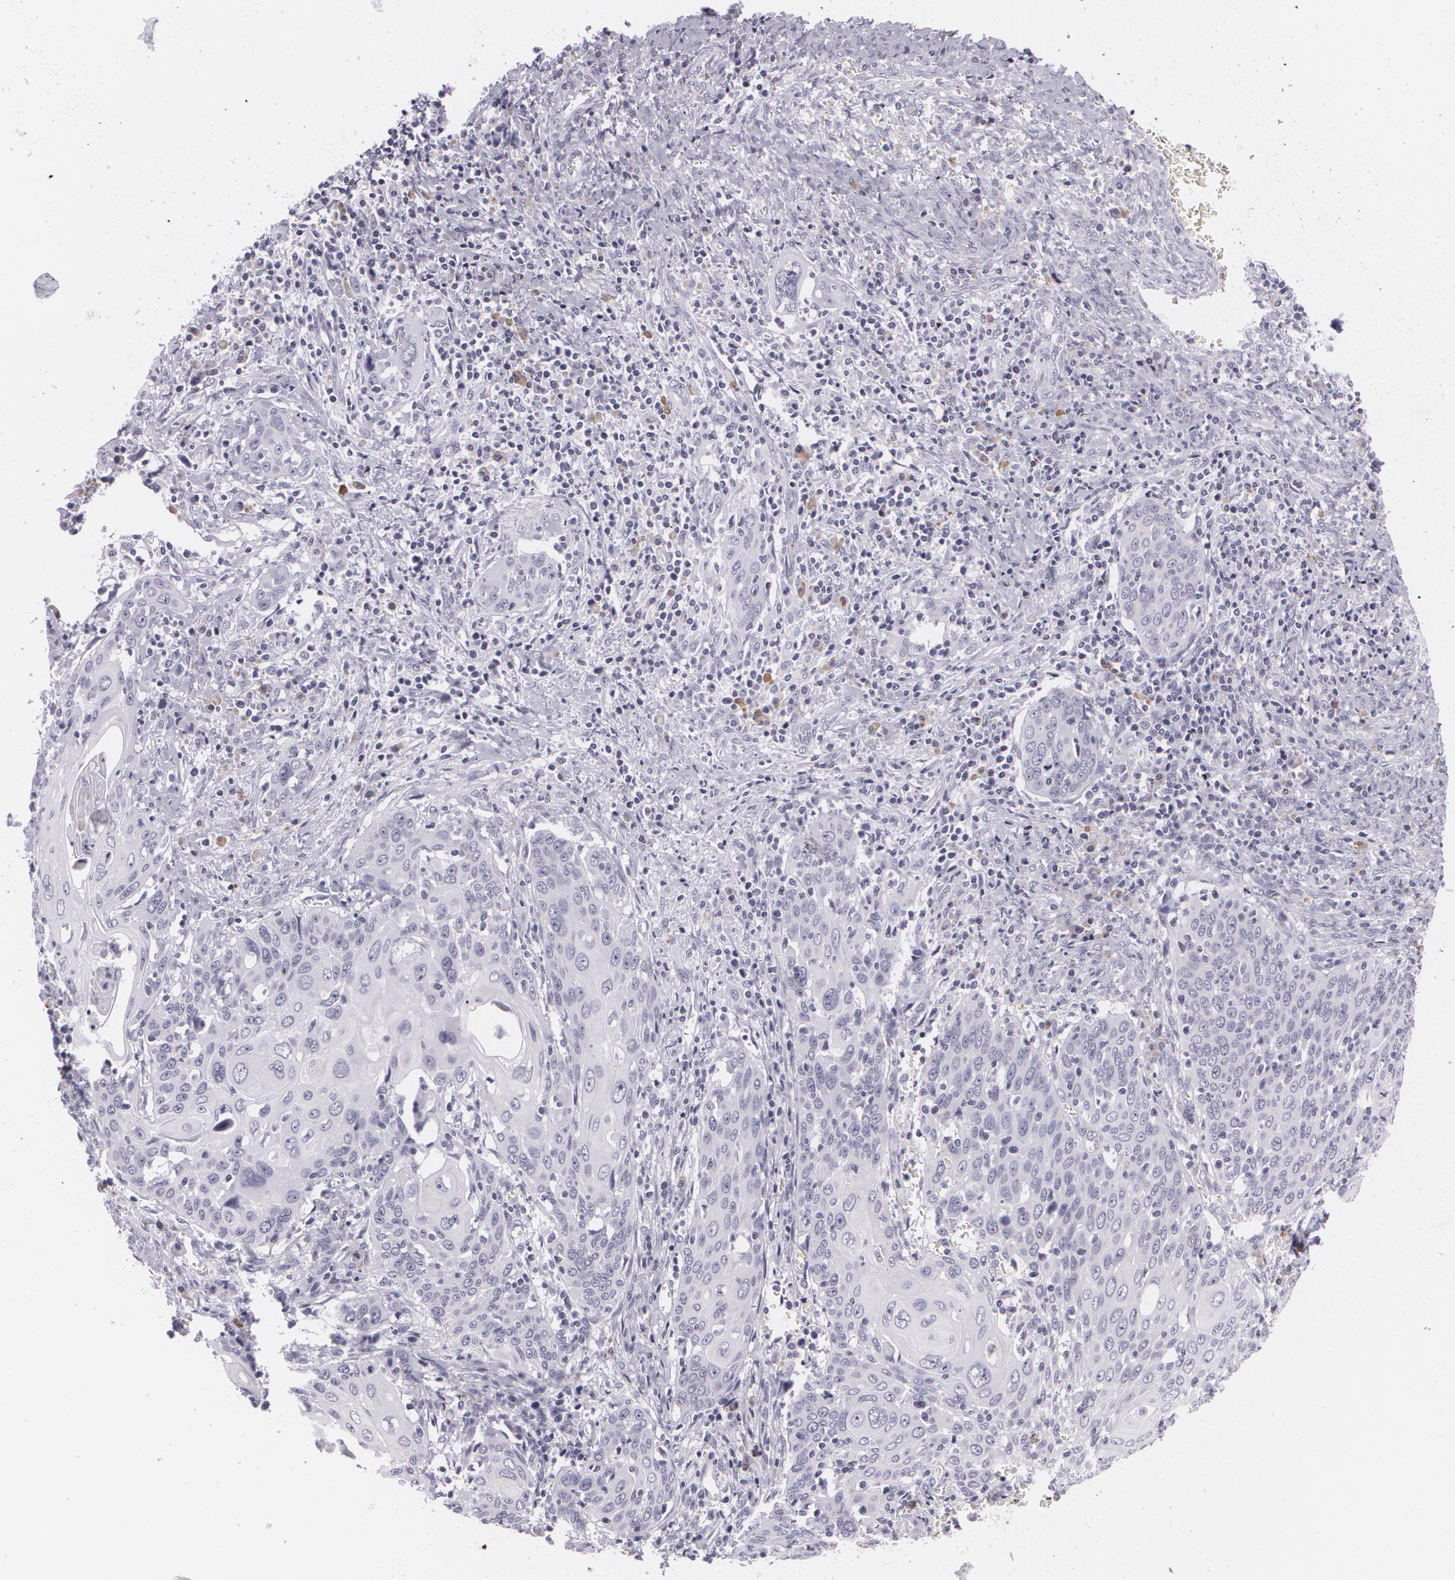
{"staining": {"intensity": "negative", "quantity": "none", "location": "none"}, "tissue": "cervical cancer", "cell_type": "Tumor cells", "image_type": "cancer", "snomed": [{"axis": "morphology", "description": "Squamous cell carcinoma, NOS"}, {"axis": "topography", "description": "Cervix"}], "caption": "Image shows no significant protein expression in tumor cells of cervical squamous cell carcinoma.", "gene": "MAP2", "patient": {"sex": "female", "age": 54}}